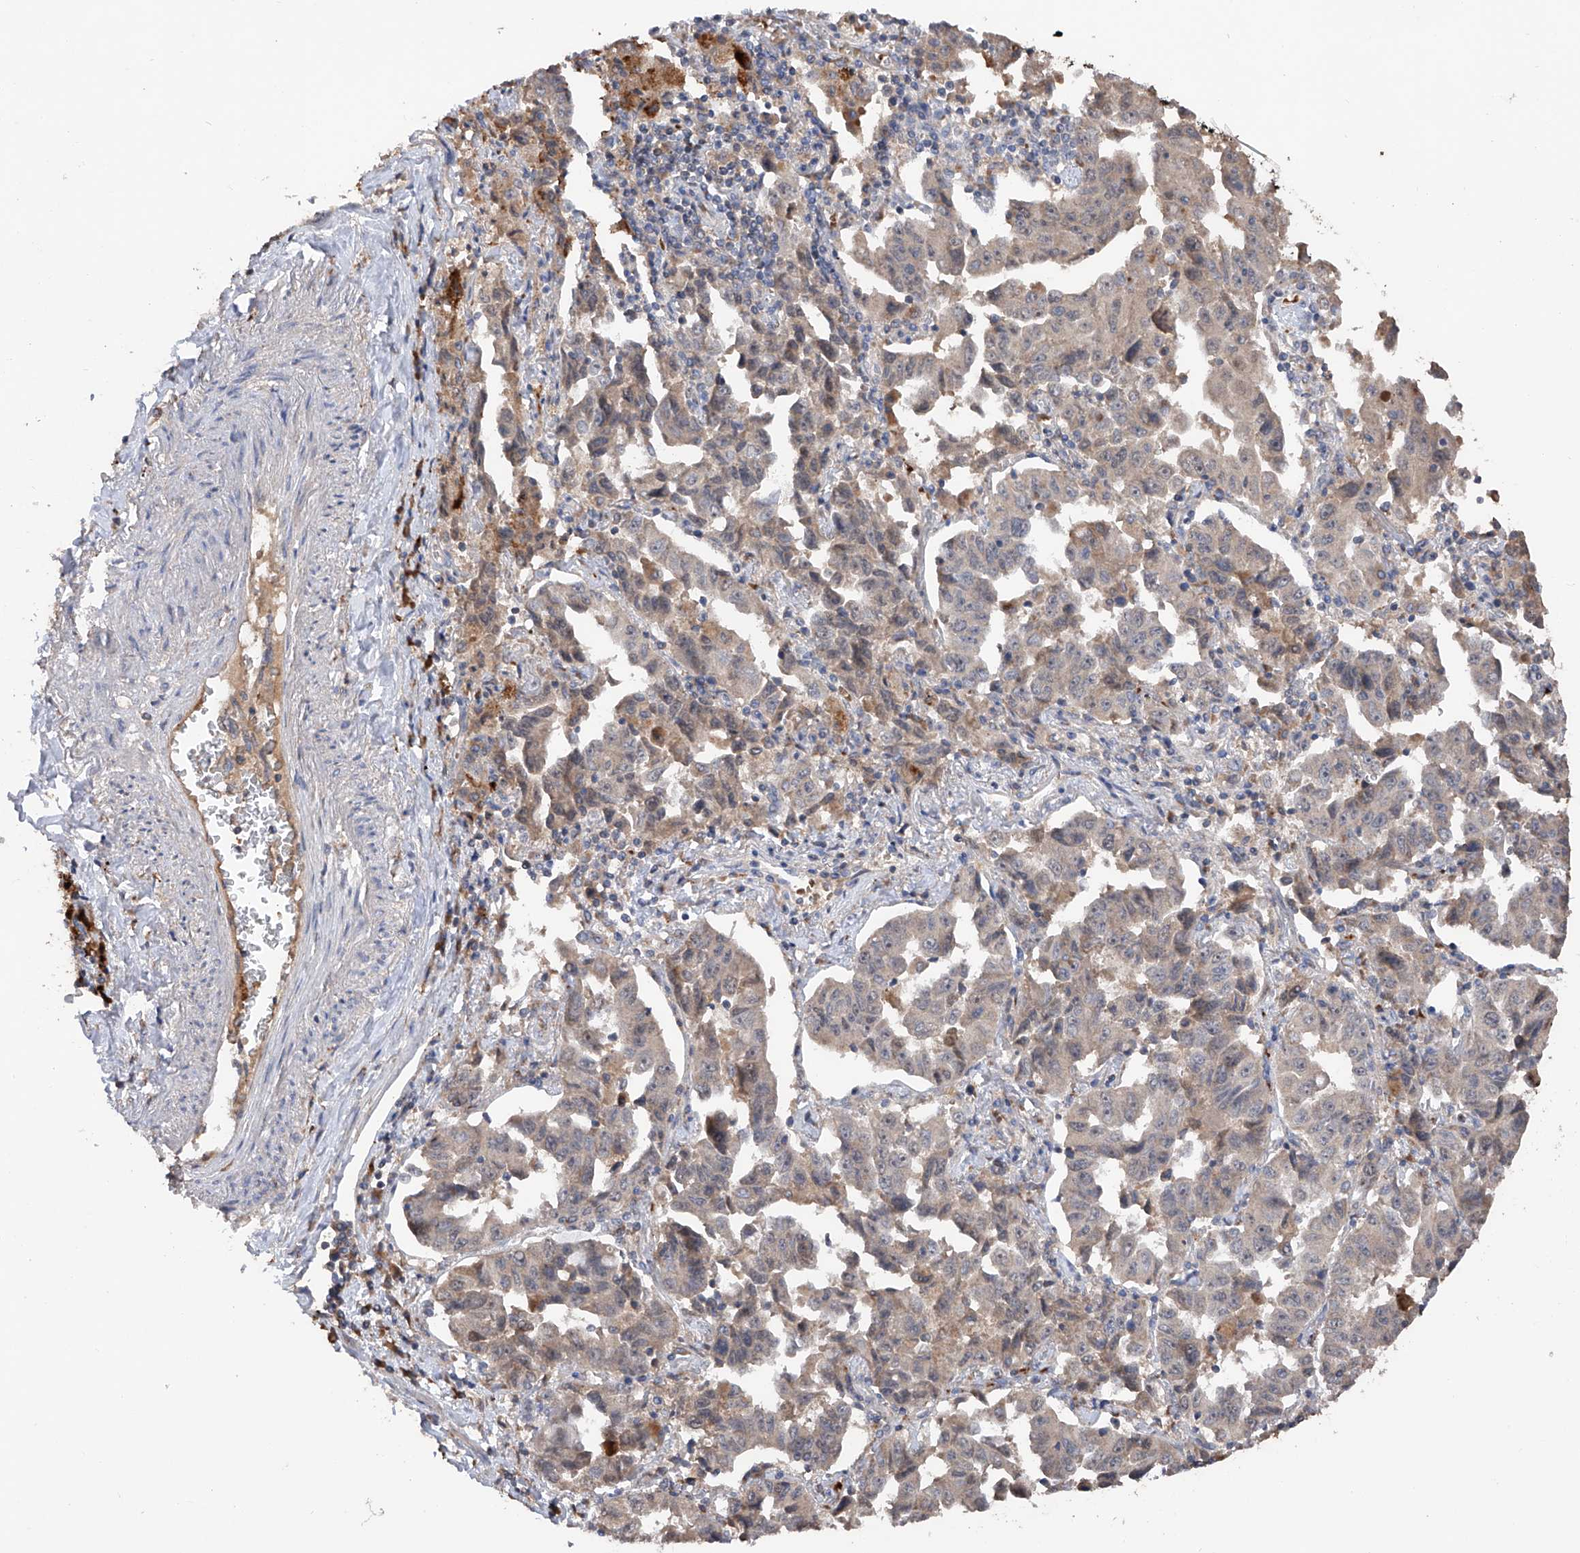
{"staining": {"intensity": "weak", "quantity": "<25%", "location": "cytoplasmic/membranous"}, "tissue": "lung cancer", "cell_type": "Tumor cells", "image_type": "cancer", "snomed": [{"axis": "morphology", "description": "Adenocarcinoma, NOS"}, {"axis": "topography", "description": "Lung"}], "caption": "DAB (3,3'-diaminobenzidine) immunohistochemical staining of human adenocarcinoma (lung) exhibits no significant expression in tumor cells.", "gene": "EDN1", "patient": {"sex": "female", "age": 51}}